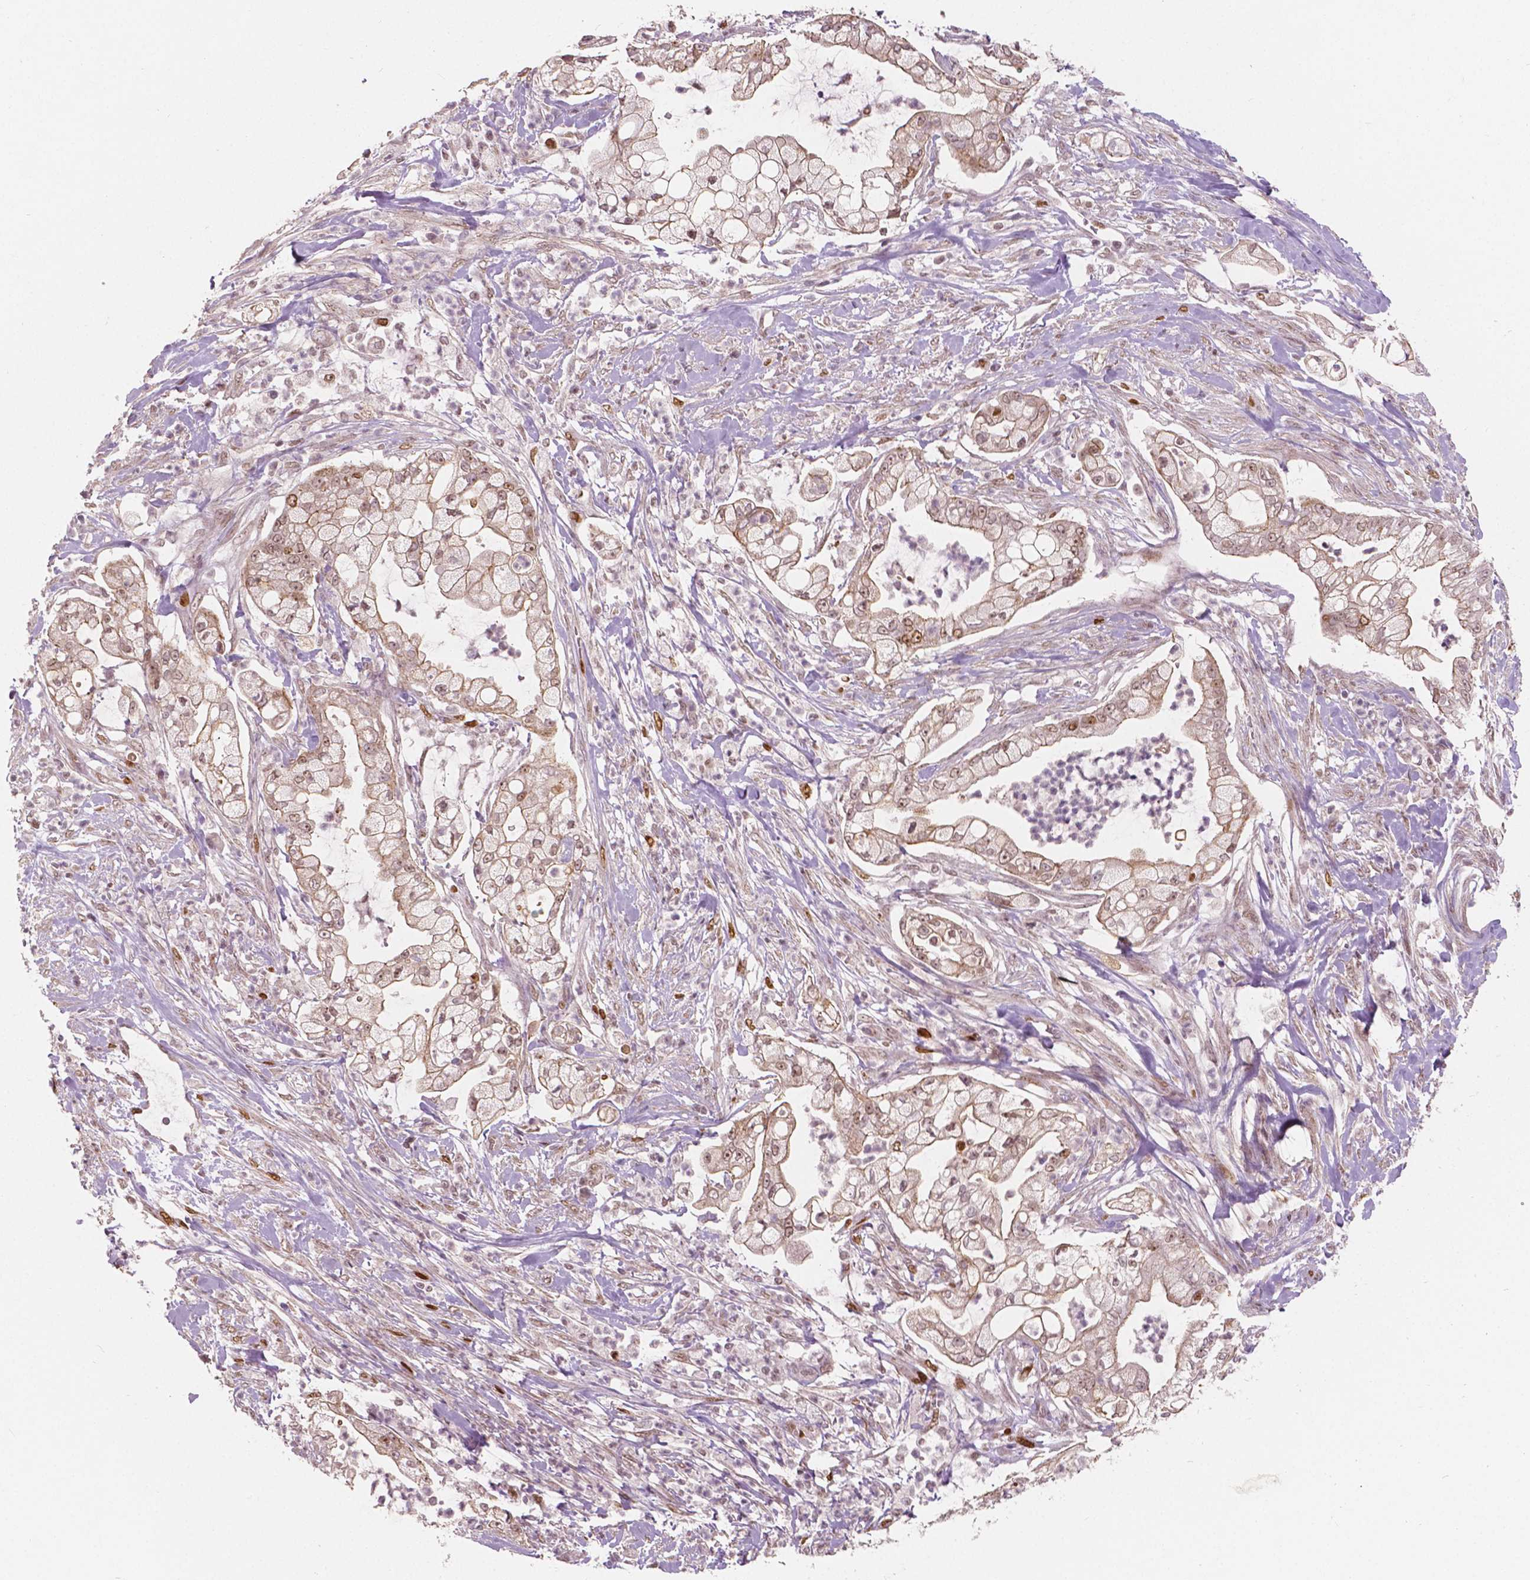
{"staining": {"intensity": "moderate", "quantity": ">75%", "location": "cytoplasmic/membranous,nuclear"}, "tissue": "pancreatic cancer", "cell_type": "Tumor cells", "image_type": "cancer", "snomed": [{"axis": "morphology", "description": "Adenocarcinoma, NOS"}, {"axis": "topography", "description": "Pancreas"}], "caption": "Immunohistochemical staining of pancreatic cancer (adenocarcinoma) displays medium levels of moderate cytoplasmic/membranous and nuclear protein positivity in about >75% of tumor cells.", "gene": "NSD2", "patient": {"sex": "female", "age": 69}}